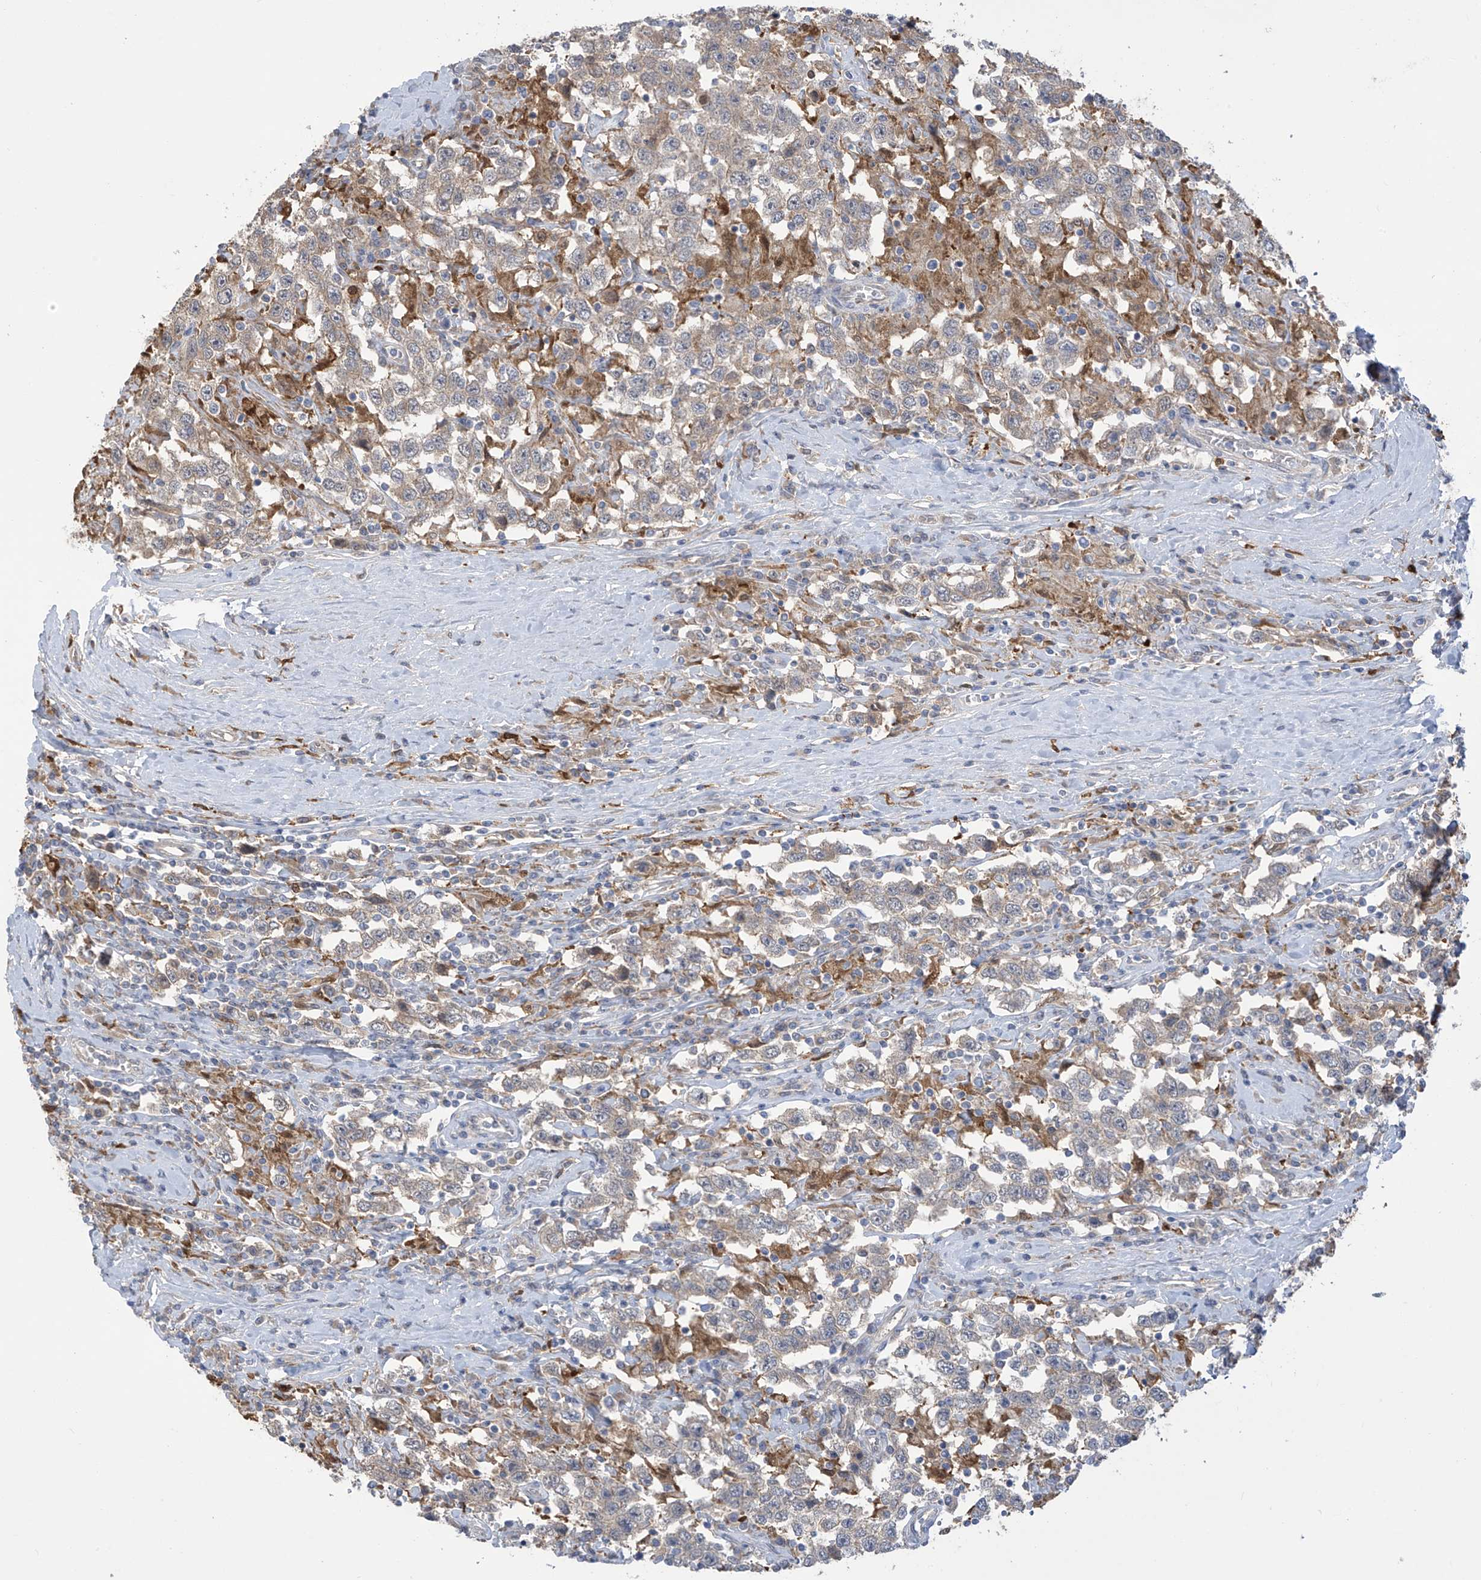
{"staining": {"intensity": "weak", "quantity": "25%-75%", "location": "cytoplasmic/membranous"}, "tissue": "testis cancer", "cell_type": "Tumor cells", "image_type": "cancer", "snomed": [{"axis": "morphology", "description": "Seminoma, NOS"}, {"axis": "topography", "description": "Testis"}], "caption": "Immunohistochemistry (IHC) of human testis seminoma displays low levels of weak cytoplasmic/membranous expression in approximately 25%-75% of tumor cells.", "gene": "IDH1", "patient": {"sex": "male", "age": 41}}